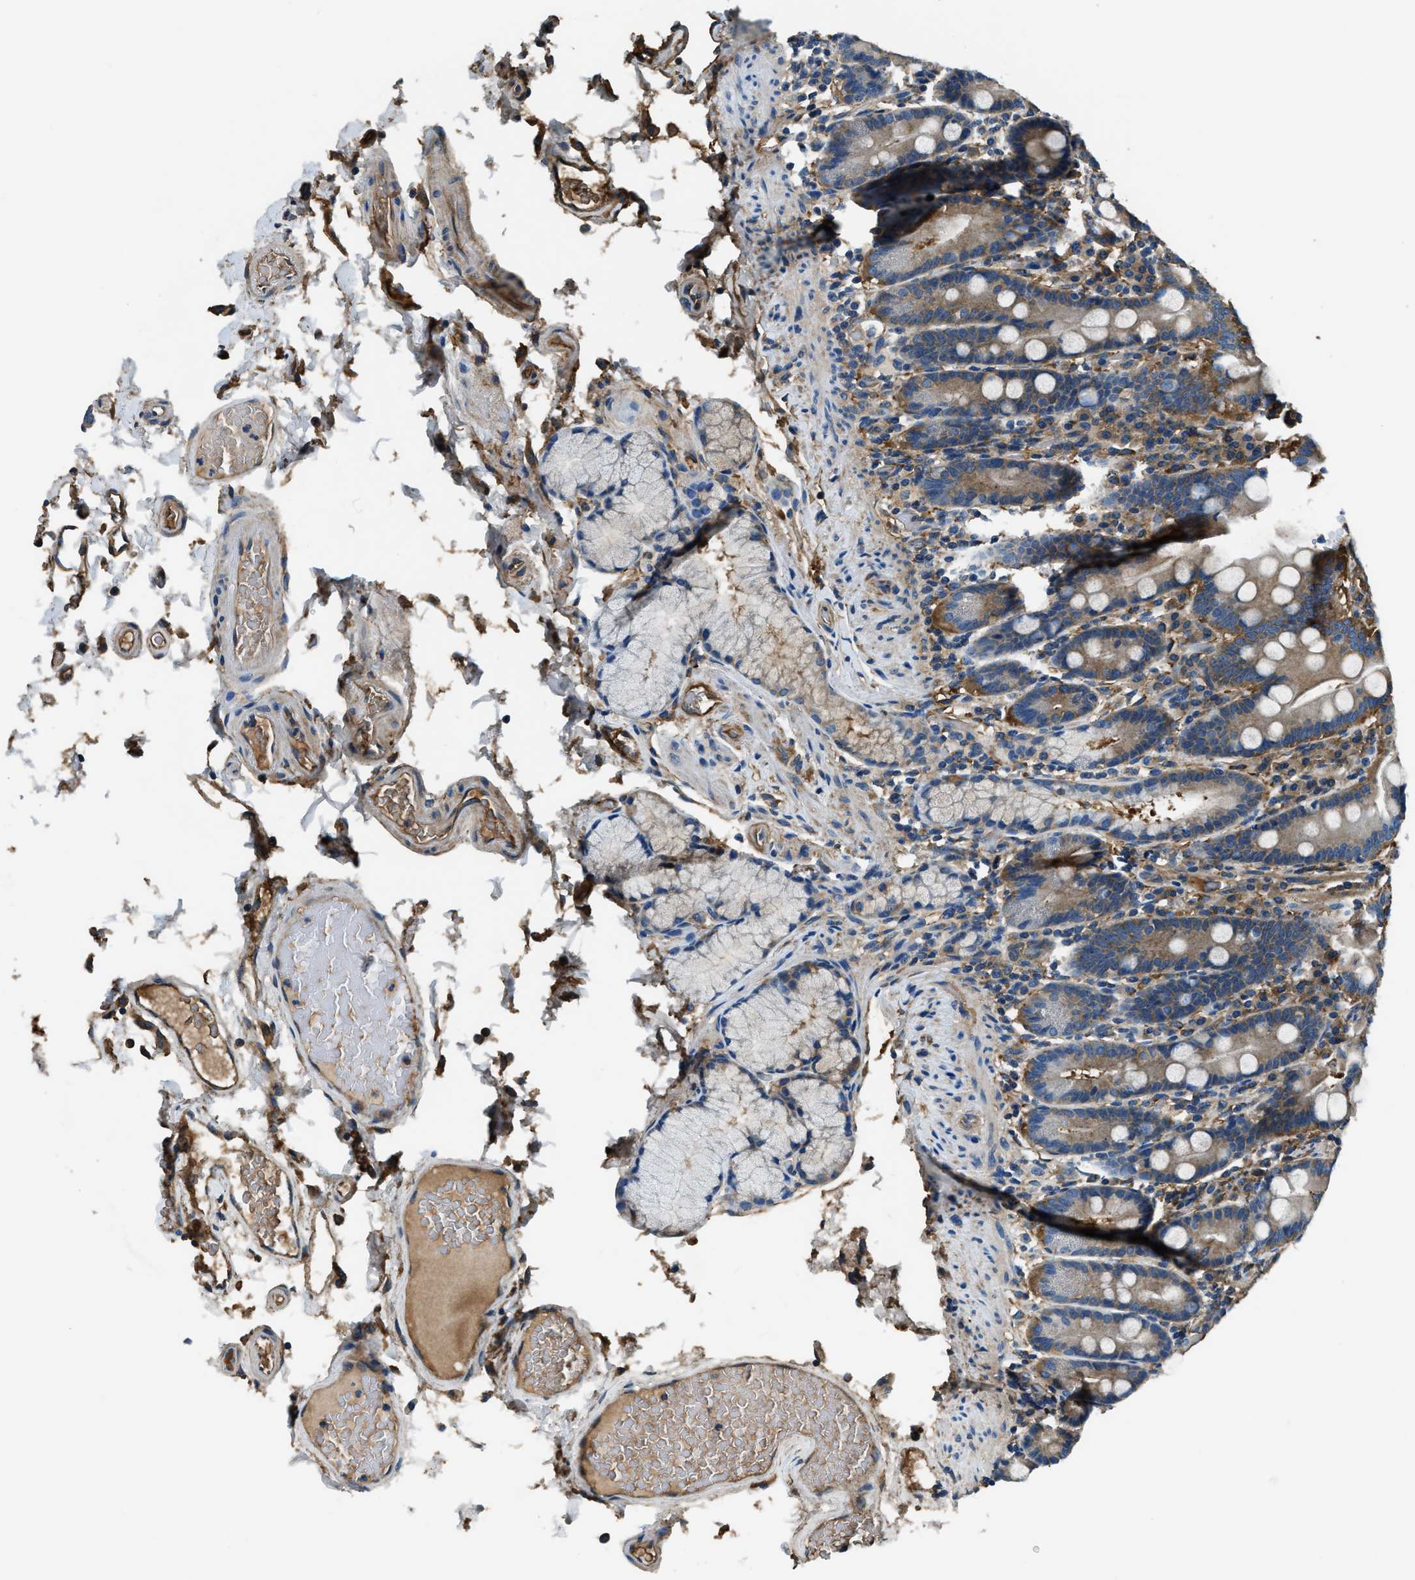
{"staining": {"intensity": "moderate", "quantity": "25%-75%", "location": "cytoplasmic/membranous"}, "tissue": "duodenum", "cell_type": "Glandular cells", "image_type": "normal", "snomed": [{"axis": "morphology", "description": "Normal tissue, NOS"}, {"axis": "topography", "description": "Small intestine, NOS"}], "caption": "A micrograph showing moderate cytoplasmic/membranous expression in about 25%-75% of glandular cells in benign duodenum, as visualized by brown immunohistochemical staining.", "gene": "EEA1", "patient": {"sex": "female", "age": 71}}